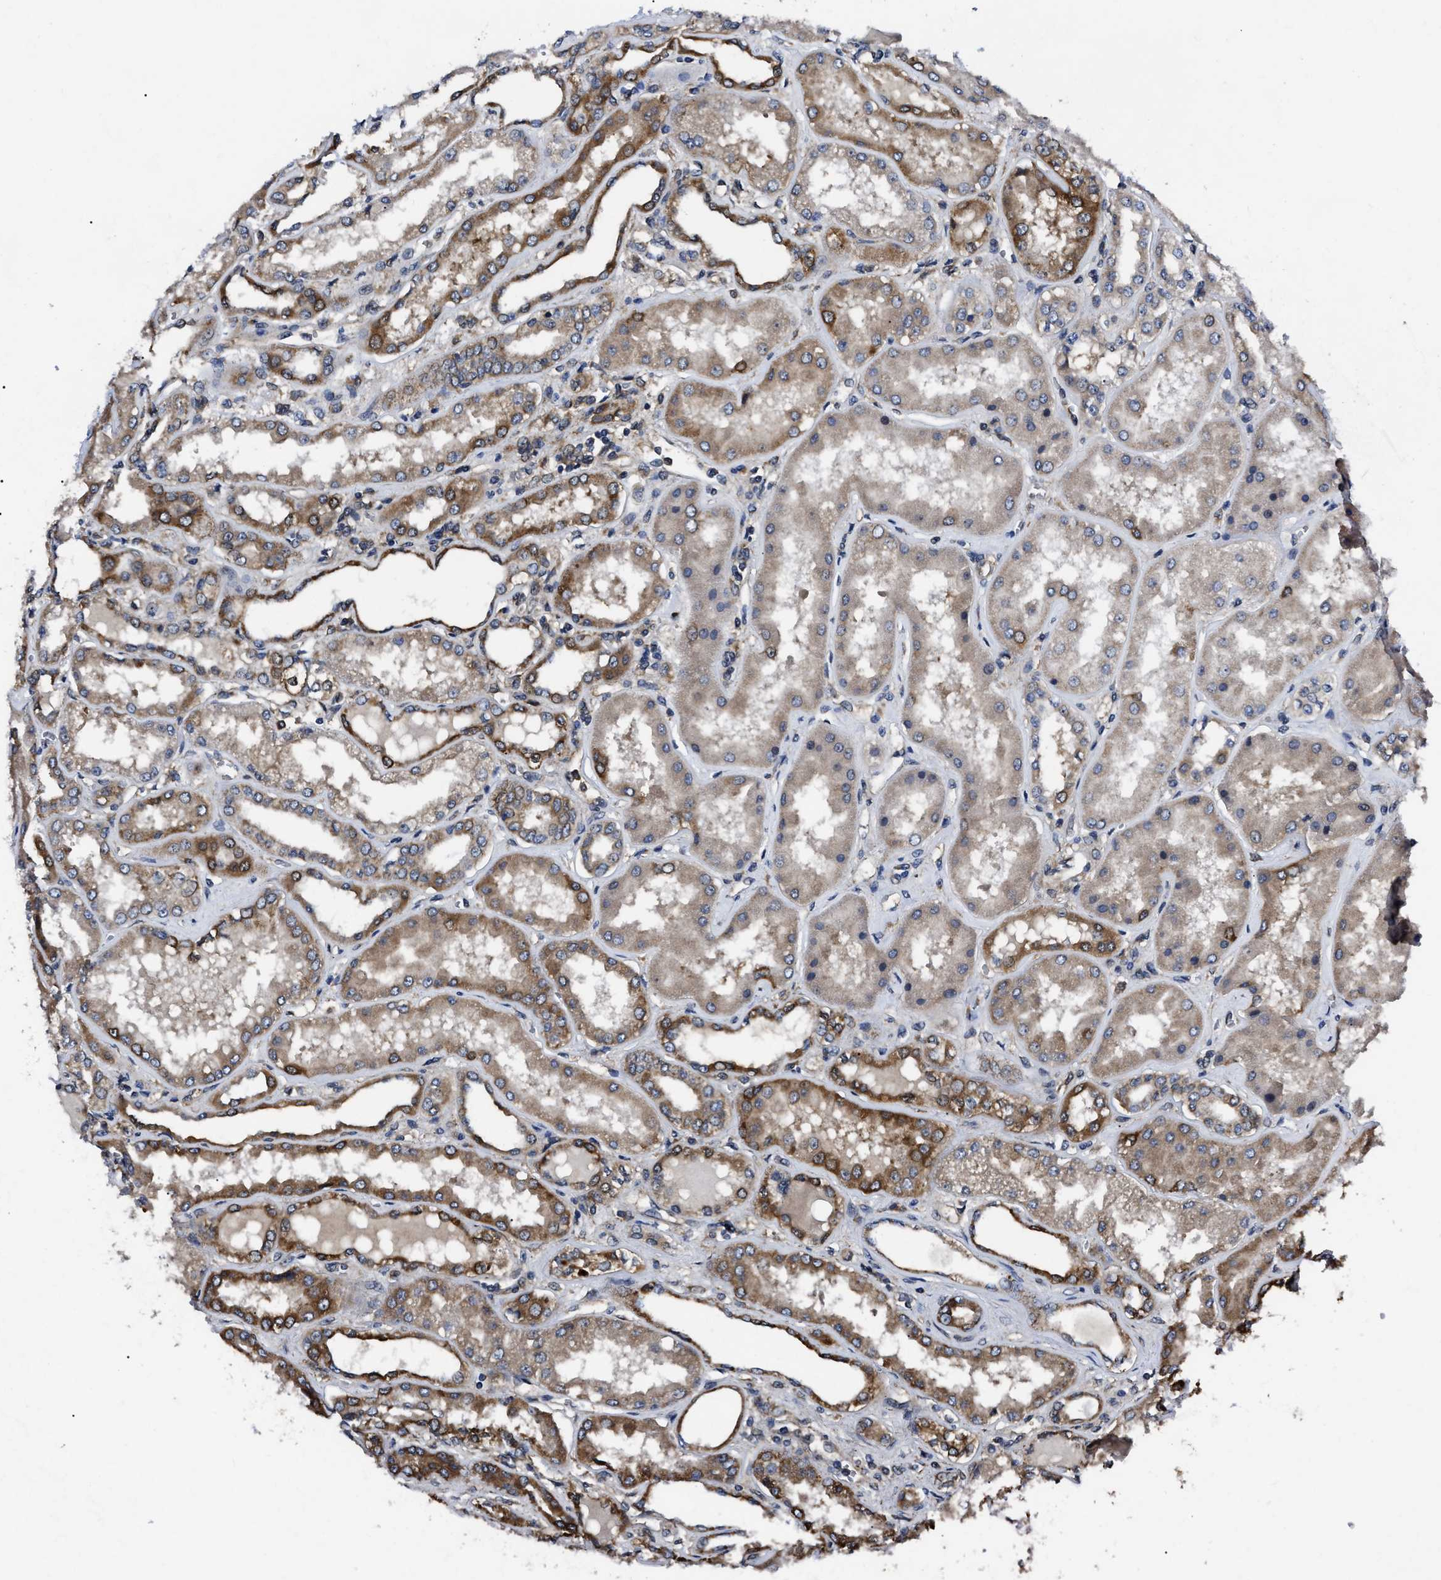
{"staining": {"intensity": "moderate", "quantity": "25%-75%", "location": "cytoplasmic/membranous"}, "tissue": "kidney", "cell_type": "Cells in glomeruli", "image_type": "normal", "snomed": [{"axis": "morphology", "description": "Normal tissue, NOS"}, {"axis": "topography", "description": "Kidney"}], "caption": "A high-resolution histopathology image shows IHC staining of benign kidney, which shows moderate cytoplasmic/membranous positivity in approximately 25%-75% of cells in glomeruli.", "gene": "GET4", "patient": {"sex": "female", "age": 56}}